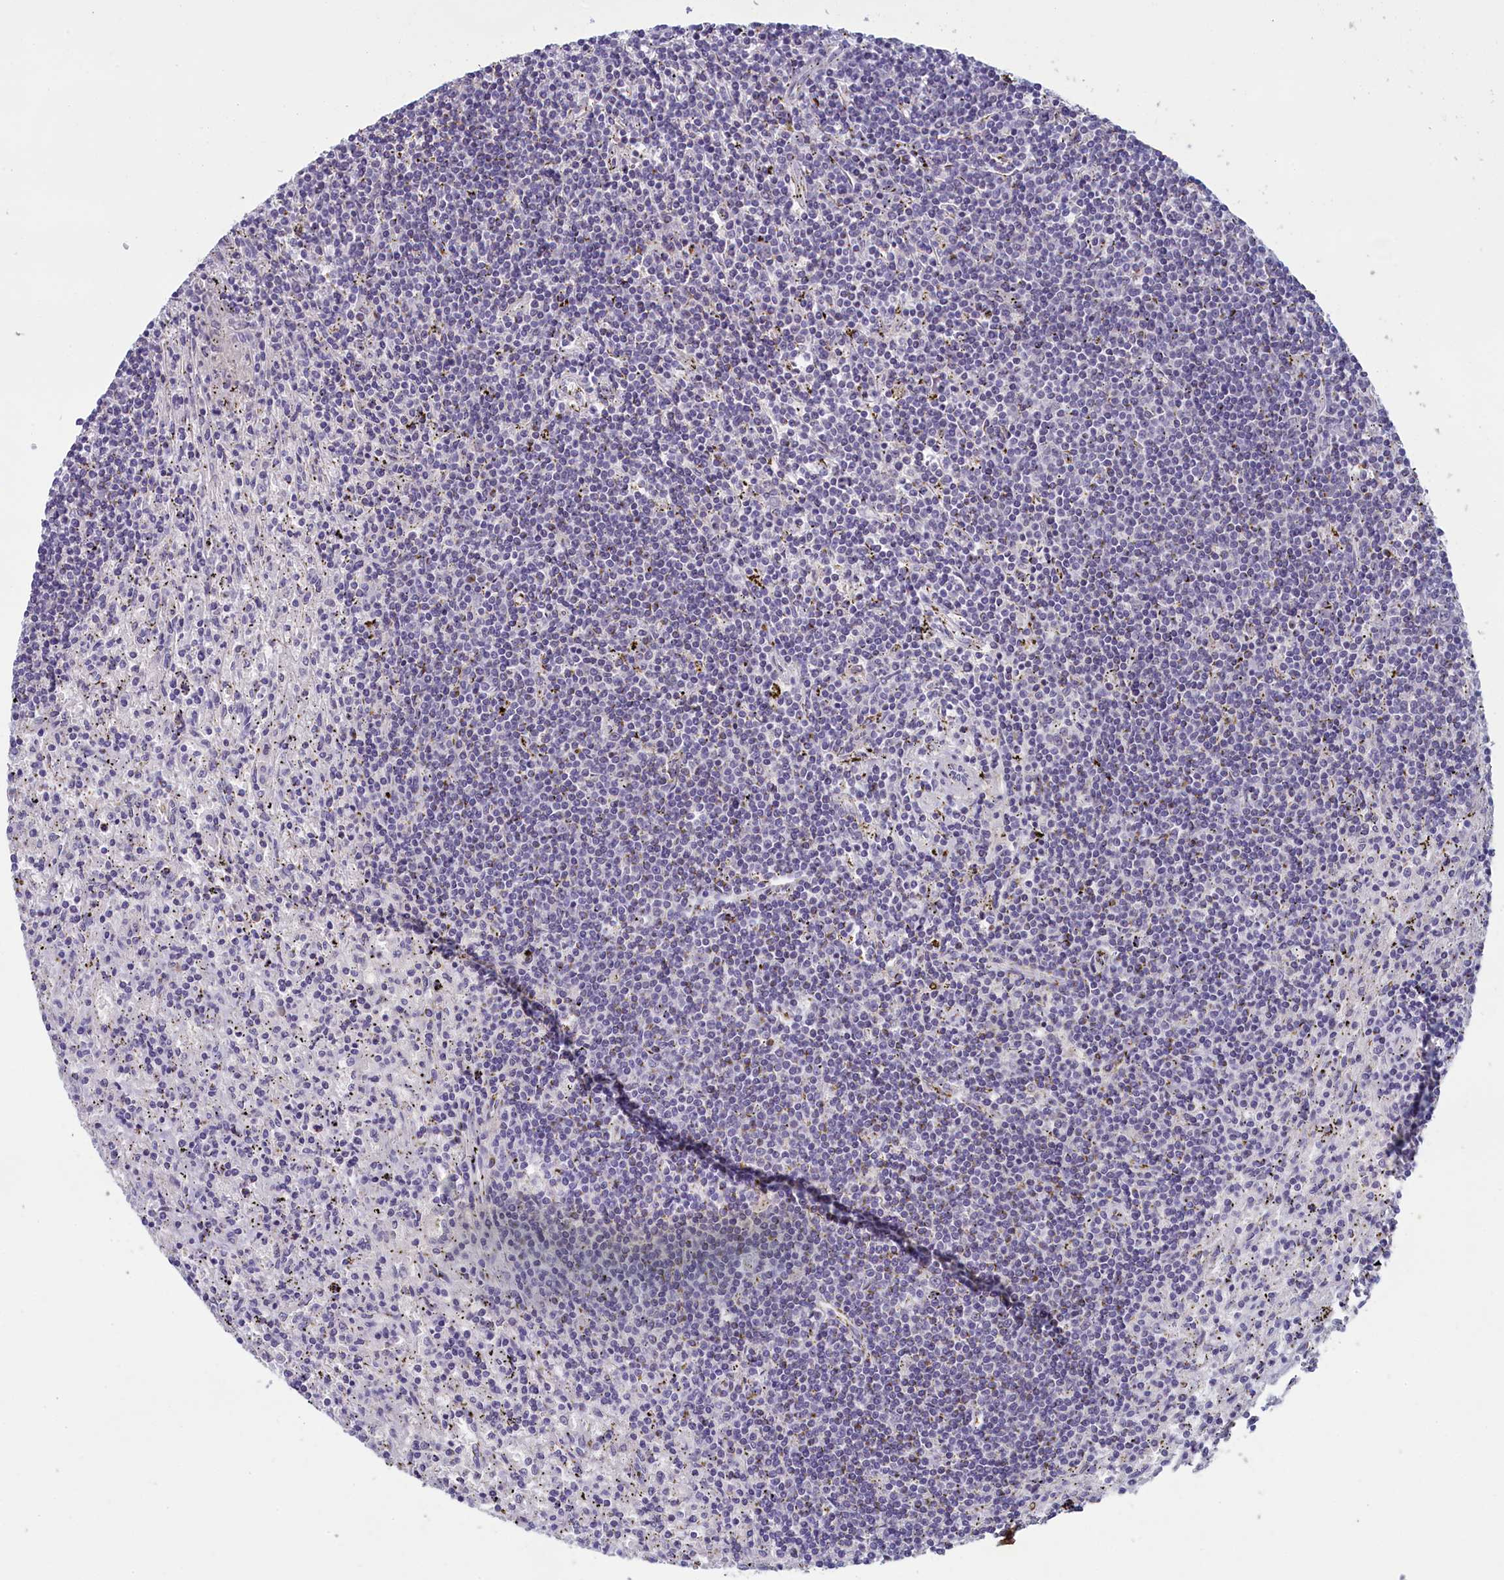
{"staining": {"intensity": "negative", "quantity": "none", "location": "none"}, "tissue": "lymphoma", "cell_type": "Tumor cells", "image_type": "cancer", "snomed": [{"axis": "morphology", "description": "Malignant lymphoma, non-Hodgkin's type, Low grade"}, {"axis": "topography", "description": "Spleen"}], "caption": "This micrograph is of lymphoma stained with IHC to label a protein in brown with the nuclei are counter-stained blue. There is no expression in tumor cells.", "gene": "ATF7IP2", "patient": {"sex": "male", "age": 76}}